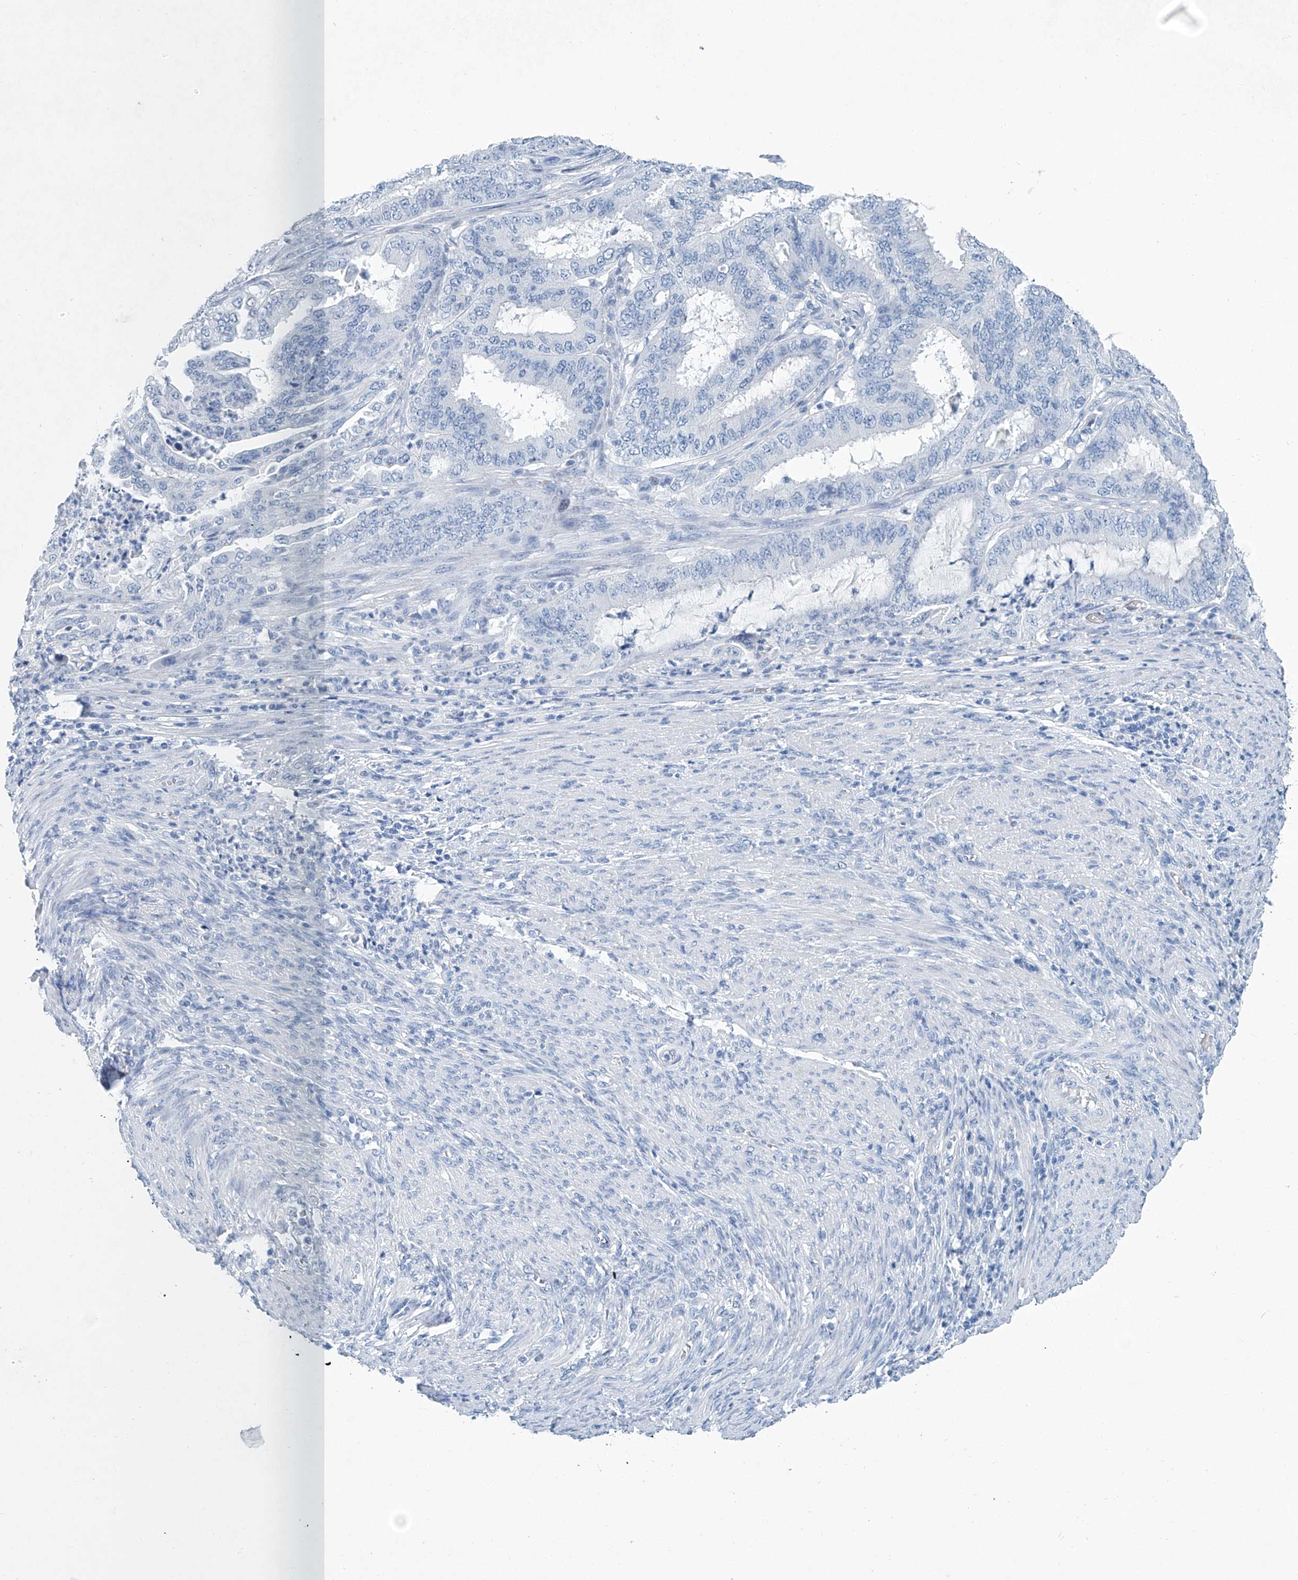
{"staining": {"intensity": "negative", "quantity": "none", "location": "none"}, "tissue": "endometrial cancer", "cell_type": "Tumor cells", "image_type": "cancer", "snomed": [{"axis": "morphology", "description": "Adenocarcinoma, NOS"}, {"axis": "topography", "description": "Endometrium"}], "caption": "A high-resolution image shows immunohistochemistry staining of endometrial cancer, which demonstrates no significant staining in tumor cells.", "gene": "CYP2A7", "patient": {"sex": "female", "age": 51}}